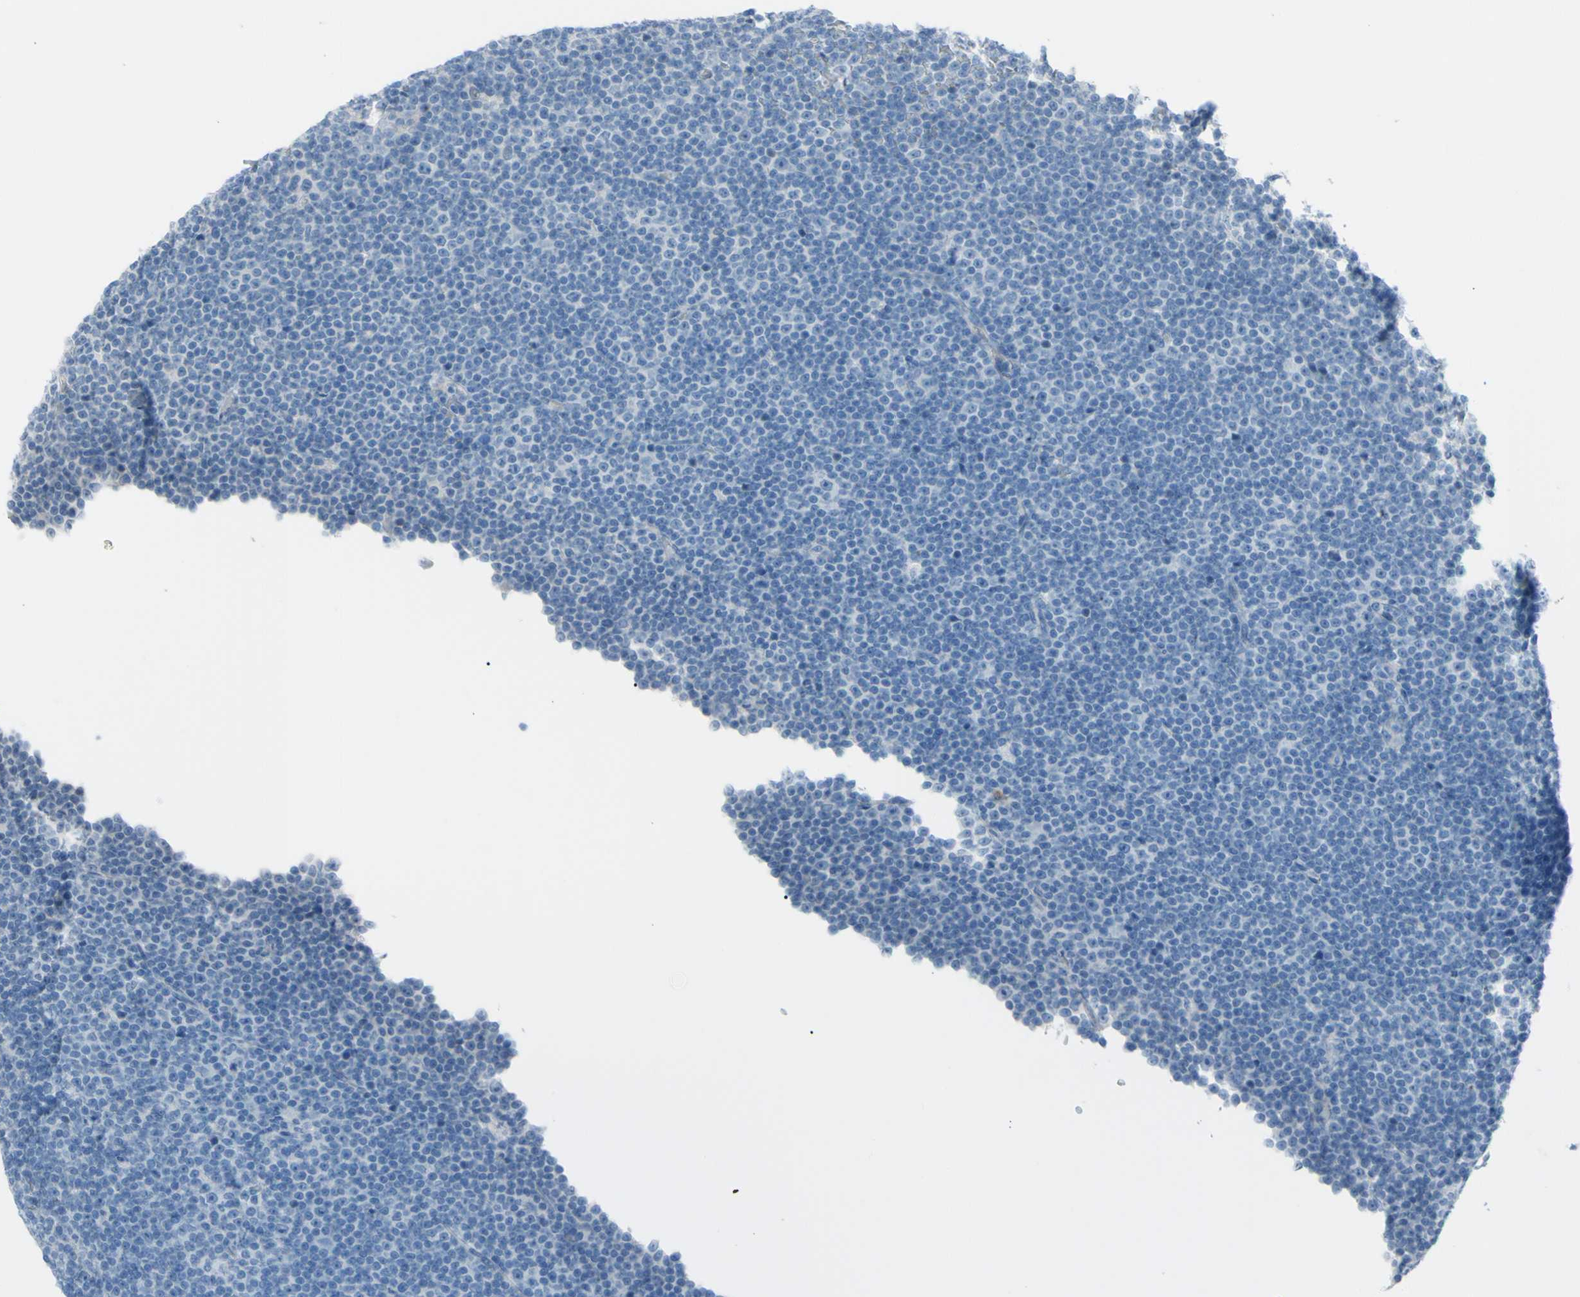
{"staining": {"intensity": "negative", "quantity": "none", "location": "none"}, "tissue": "lymphoma", "cell_type": "Tumor cells", "image_type": "cancer", "snomed": [{"axis": "morphology", "description": "Malignant lymphoma, non-Hodgkin's type, Low grade"}, {"axis": "topography", "description": "Lymph node"}], "caption": "Malignant lymphoma, non-Hodgkin's type (low-grade) stained for a protein using IHC displays no expression tumor cells.", "gene": "TFPI2", "patient": {"sex": "female", "age": 67}}